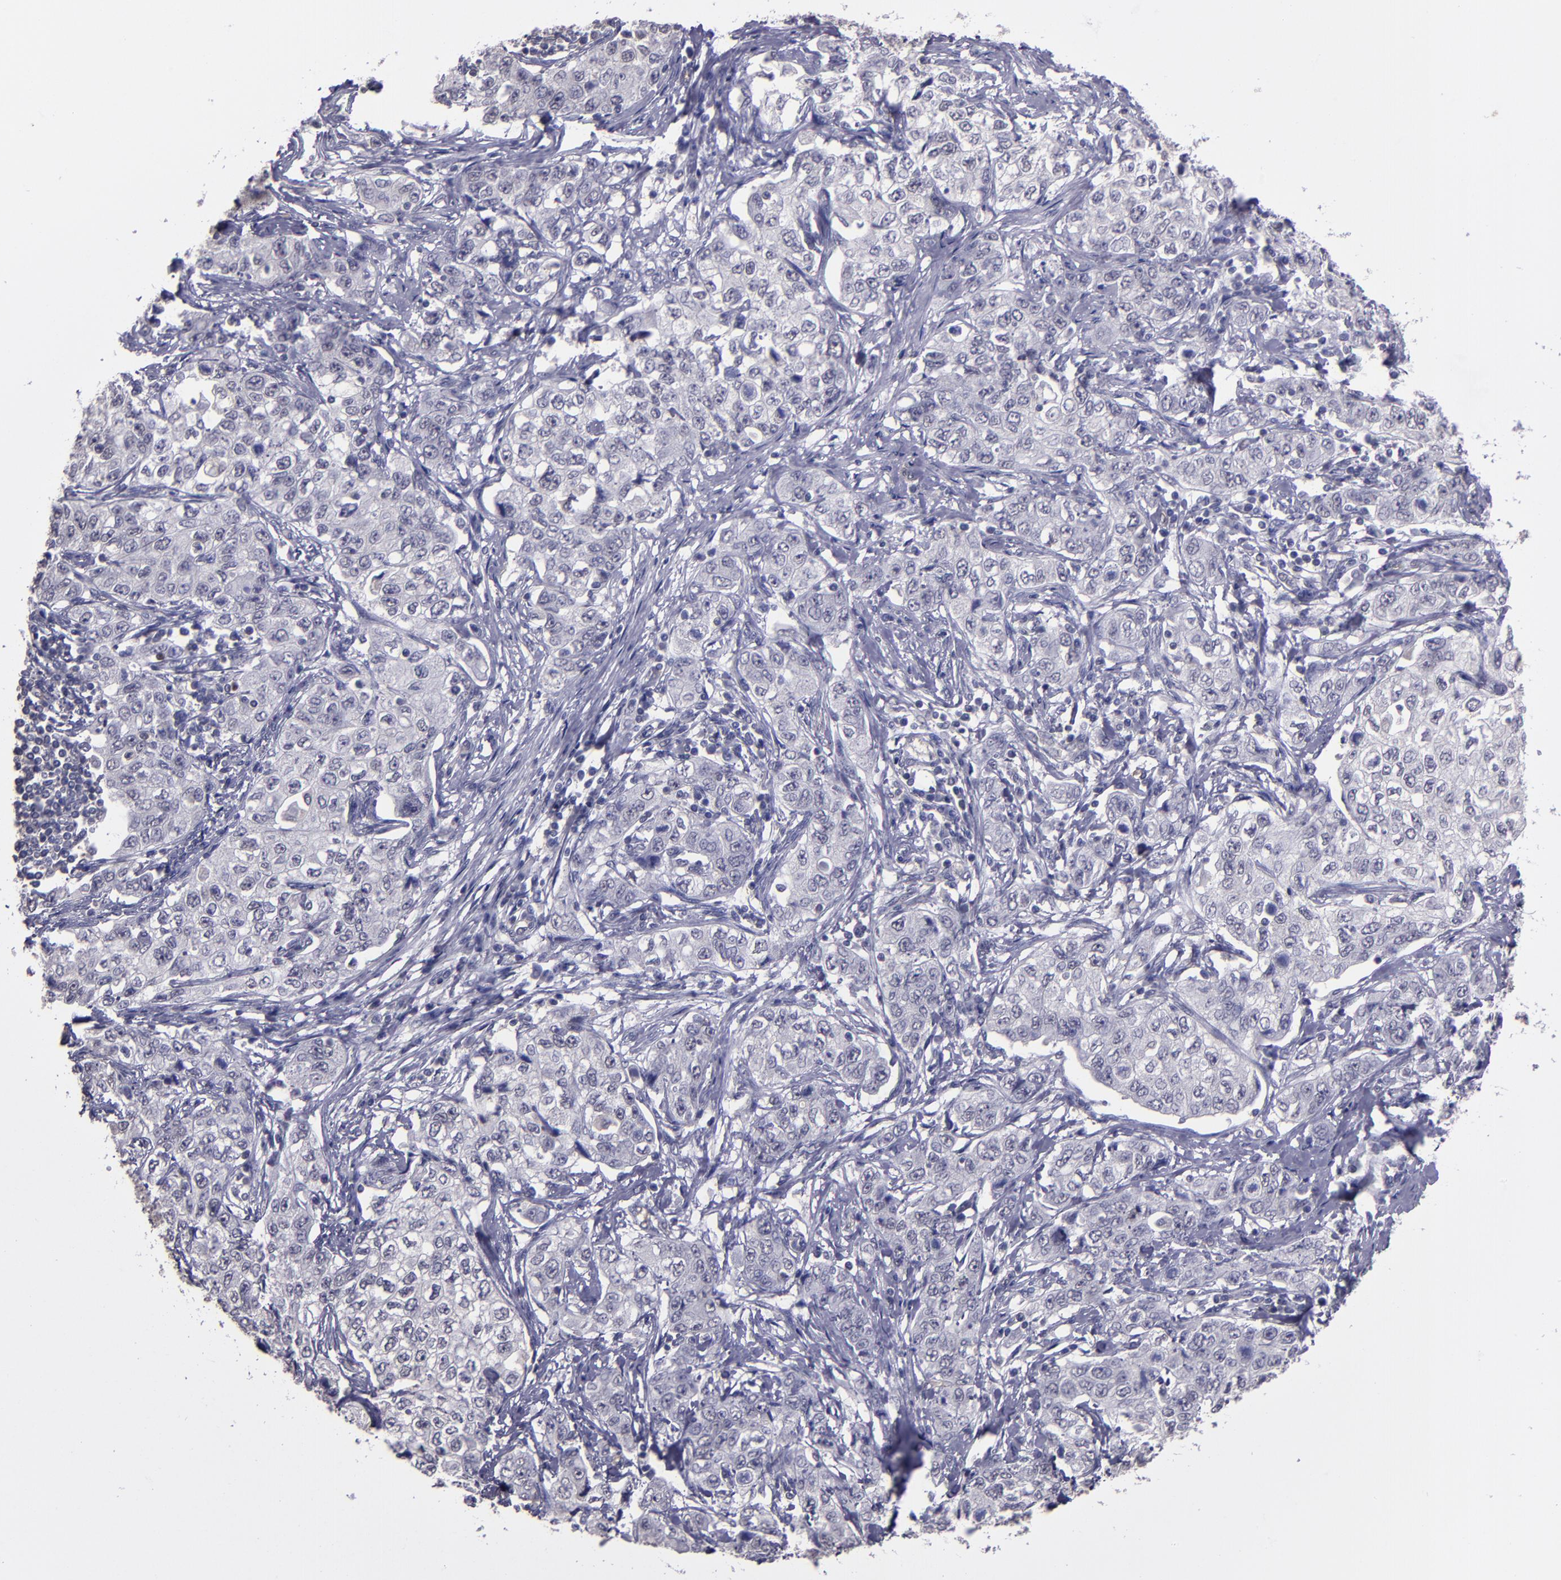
{"staining": {"intensity": "negative", "quantity": "none", "location": "none"}, "tissue": "stomach cancer", "cell_type": "Tumor cells", "image_type": "cancer", "snomed": [{"axis": "morphology", "description": "Adenocarcinoma, NOS"}, {"axis": "topography", "description": "Stomach"}], "caption": "The histopathology image demonstrates no significant expression in tumor cells of stomach cancer.", "gene": "CEBPE", "patient": {"sex": "male", "age": 48}}